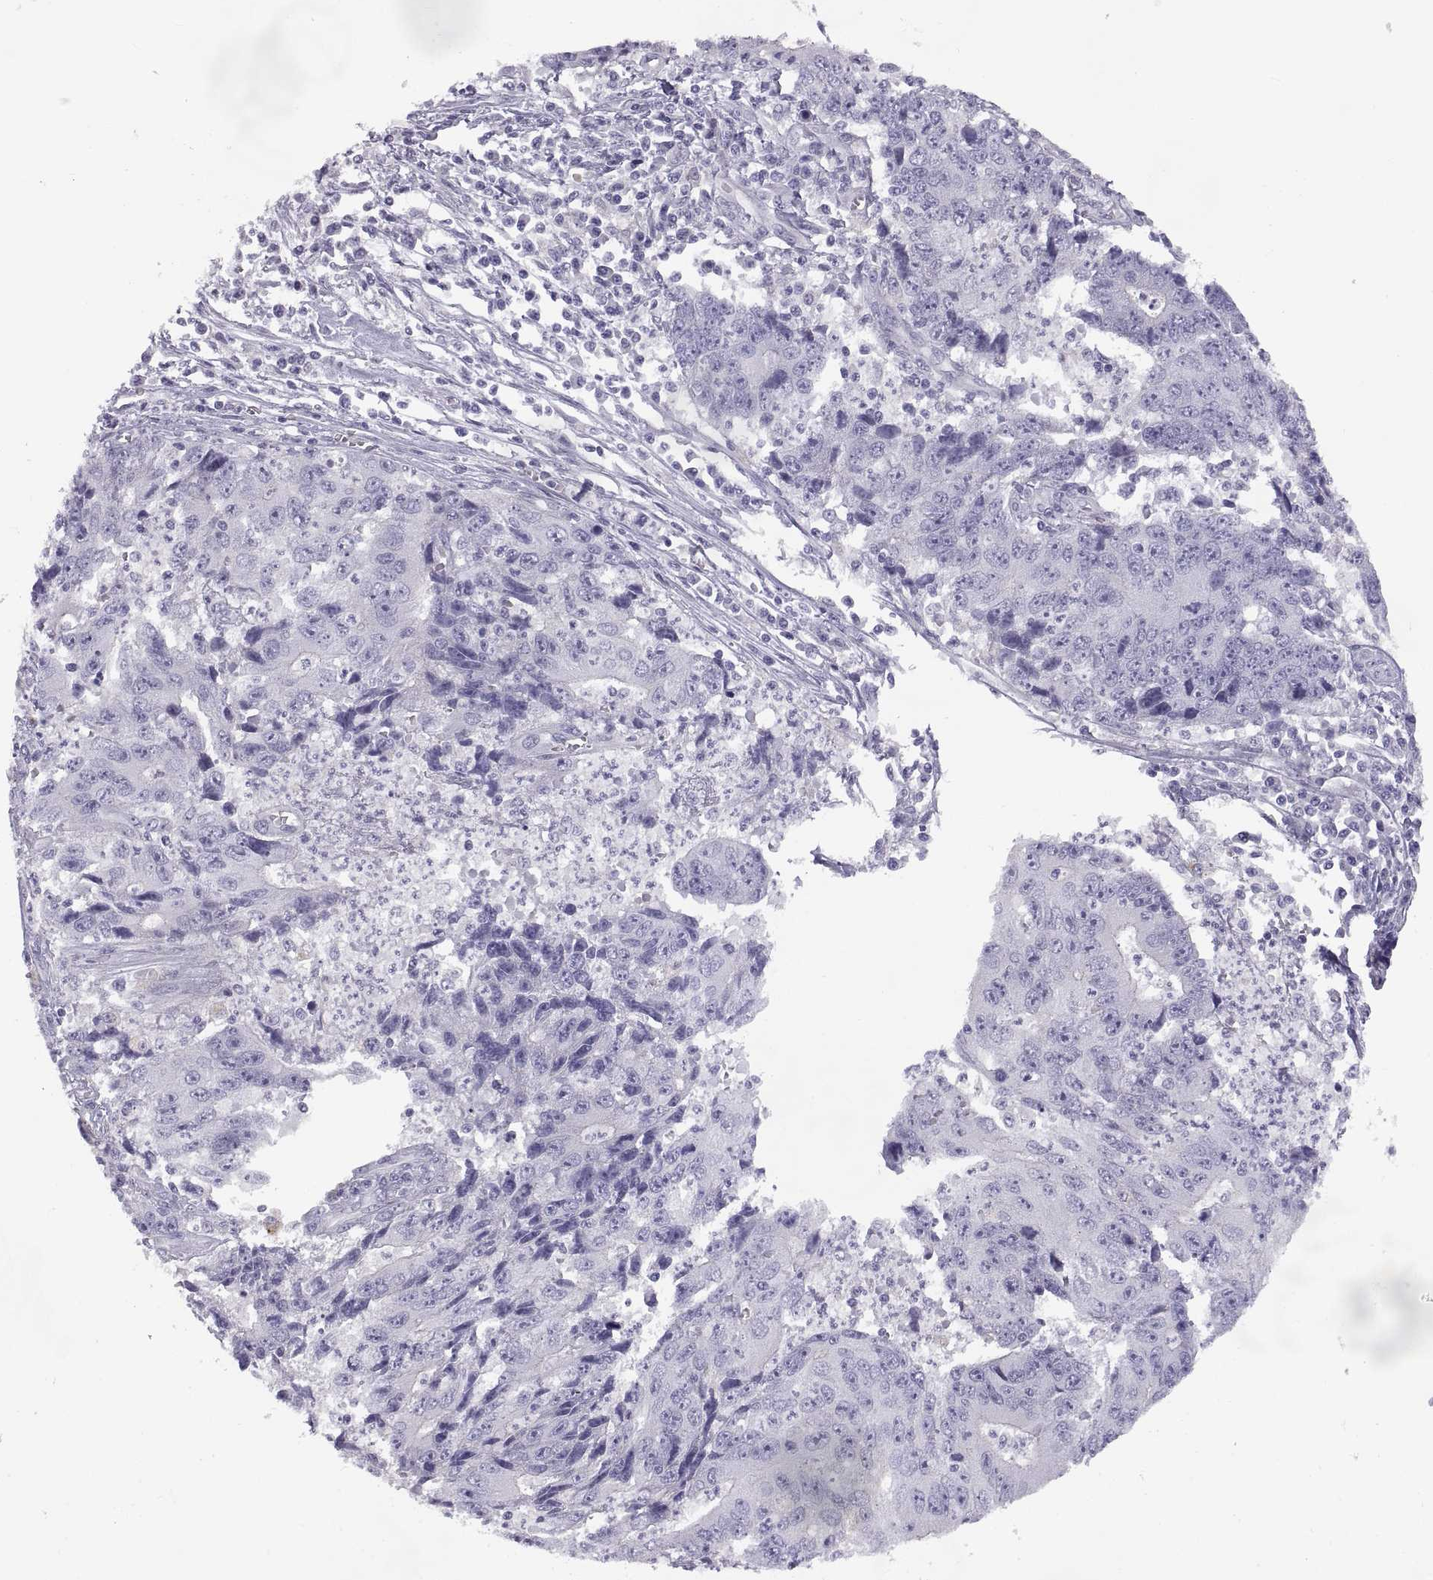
{"staining": {"intensity": "negative", "quantity": "none", "location": "none"}, "tissue": "liver cancer", "cell_type": "Tumor cells", "image_type": "cancer", "snomed": [{"axis": "morphology", "description": "Cholangiocarcinoma"}, {"axis": "topography", "description": "Liver"}], "caption": "Immunohistochemistry of liver cancer shows no positivity in tumor cells.", "gene": "CRYBB3", "patient": {"sex": "male", "age": 65}}